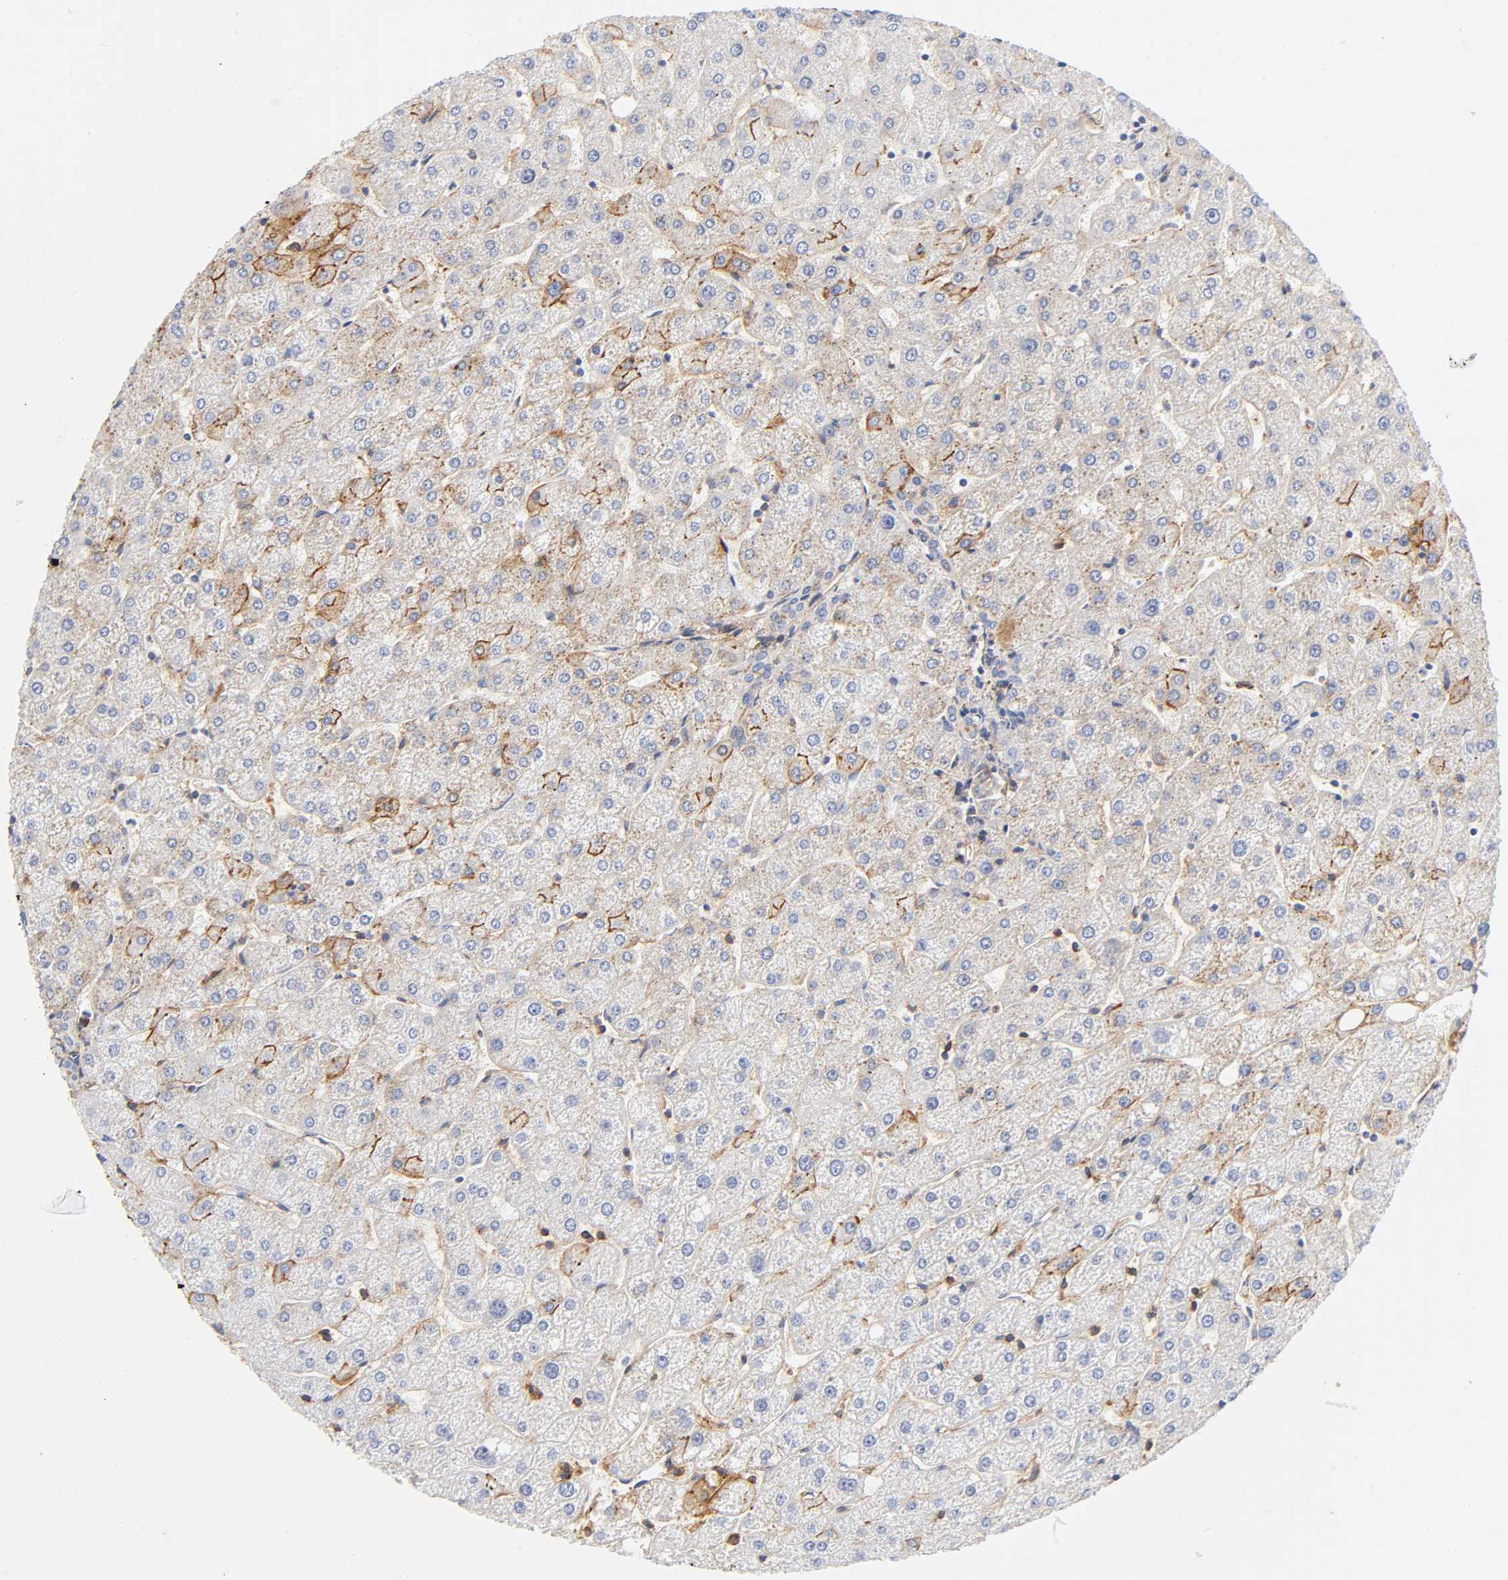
{"staining": {"intensity": "negative", "quantity": "none", "location": "none"}, "tissue": "liver", "cell_type": "Cholangiocytes", "image_type": "normal", "snomed": [{"axis": "morphology", "description": "Normal tissue, NOS"}, {"axis": "topography", "description": "Liver"}], "caption": "Immunohistochemistry photomicrograph of unremarkable liver: liver stained with DAB exhibits no significant protein expression in cholangiocytes. (Stains: DAB (3,3'-diaminobenzidine) IHC with hematoxylin counter stain, Microscopy: brightfield microscopy at high magnification).", "gene": "ANXA7", "patient": {"sex": "male", "age": 67}}